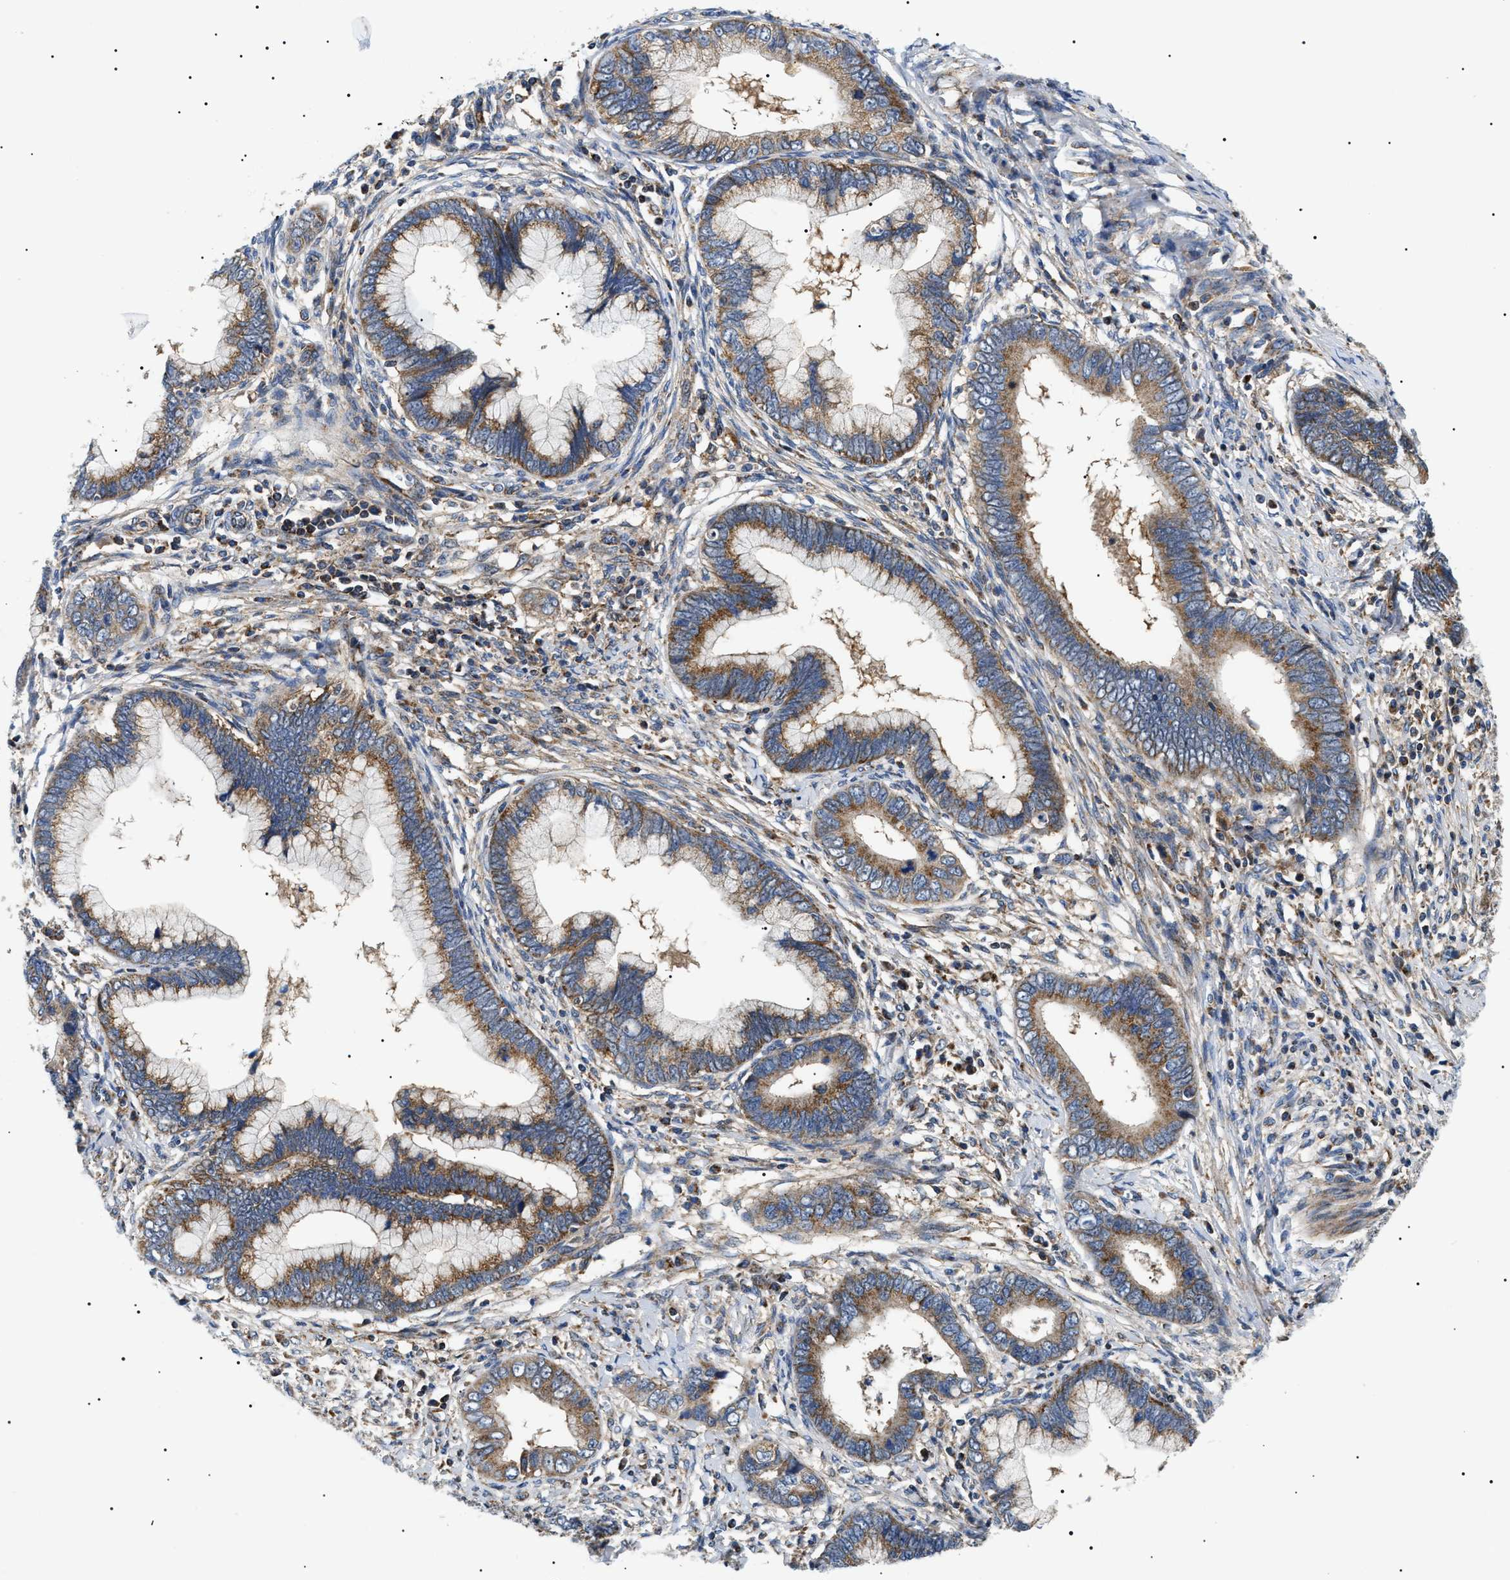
{"staining": {"intensity": "moderate", "quantity": ">75%", "location": "cytoplasmic/membranous"}, "tissue": "cervical cancer", "cell_type": "Tumor cells", "image_type": "cancer", "snomed": [{"axis": "morphology", "description": "Adenocarcinoma, NOS"}, {"axis": "topography", "description": "Cervix"}], "caption": "Immunohistochemical staining of cervical adenocarcinoma exhibits moderate cytoplasmic/membranous protein staining in approximately >75% of tumor cells.", "gene": "OXSM", "patient": {"sex": "female", "age": 44}}